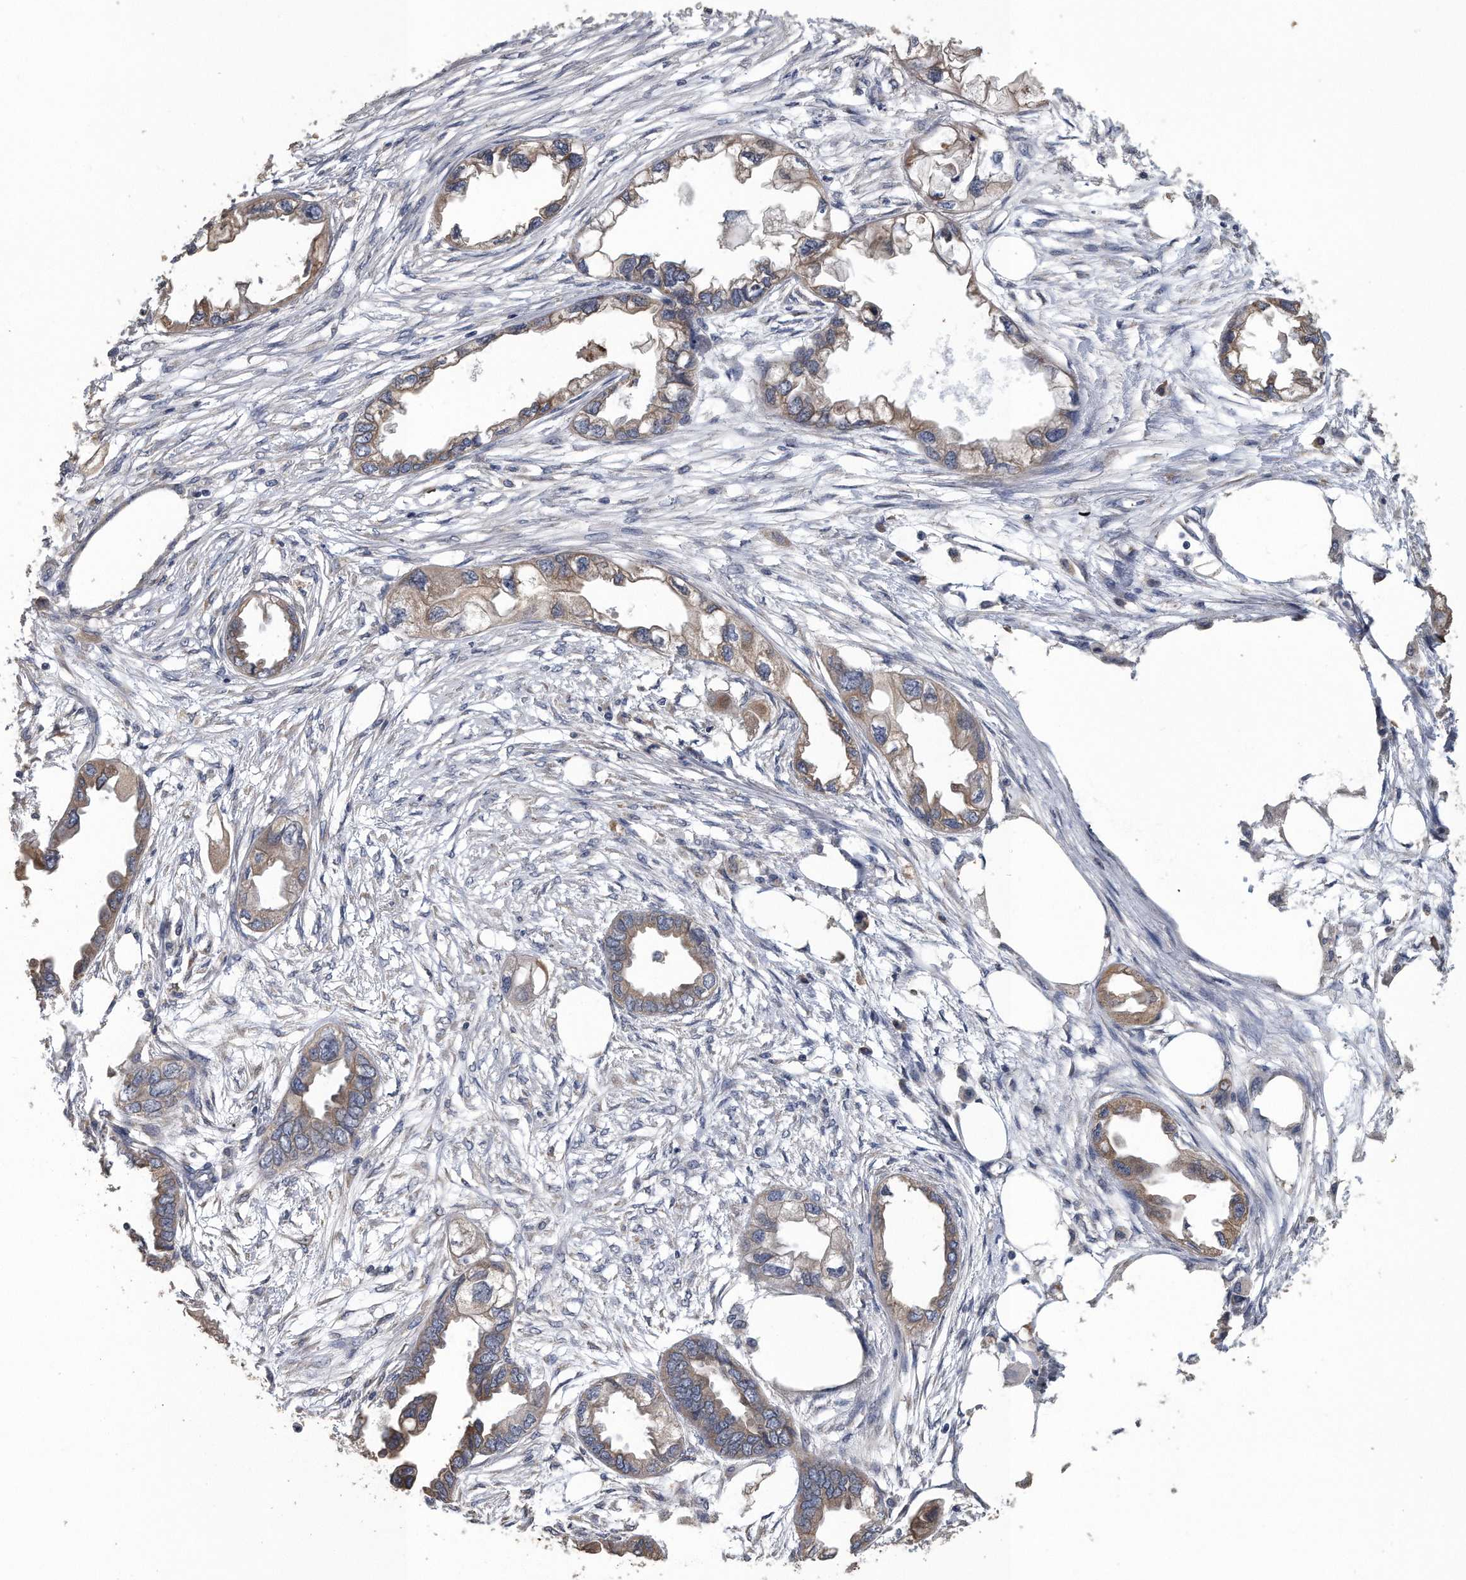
{"staining": {"intensity": "weak", "quantity": ">75%", "location": "cytoplasmic/membranous"}, "tissue": "endometrial cancer", "cell_type": "Tumor cells", "image_type": "cancer", "snomed": [{"axis": "morphology", "description": "Adenocarcinoma, NOS"}, {"axis": "morphology", "description": "Adenocarcinoma, metastatic, NOS"}, {"axis": "topography", "description": "Adipose tissue"}, {"axis": "topography", "description": "Endometrium"}], "caption": "A histopathology image showing weak cytoplasmic/membranous positivity in approximately >75% of tumor cells in endometrial cancer (adenocarcinoma), as visualized by brown immunohistochemical staining.", "gene": "PCLO", "patient": {"sex": "female", "age": 67}}